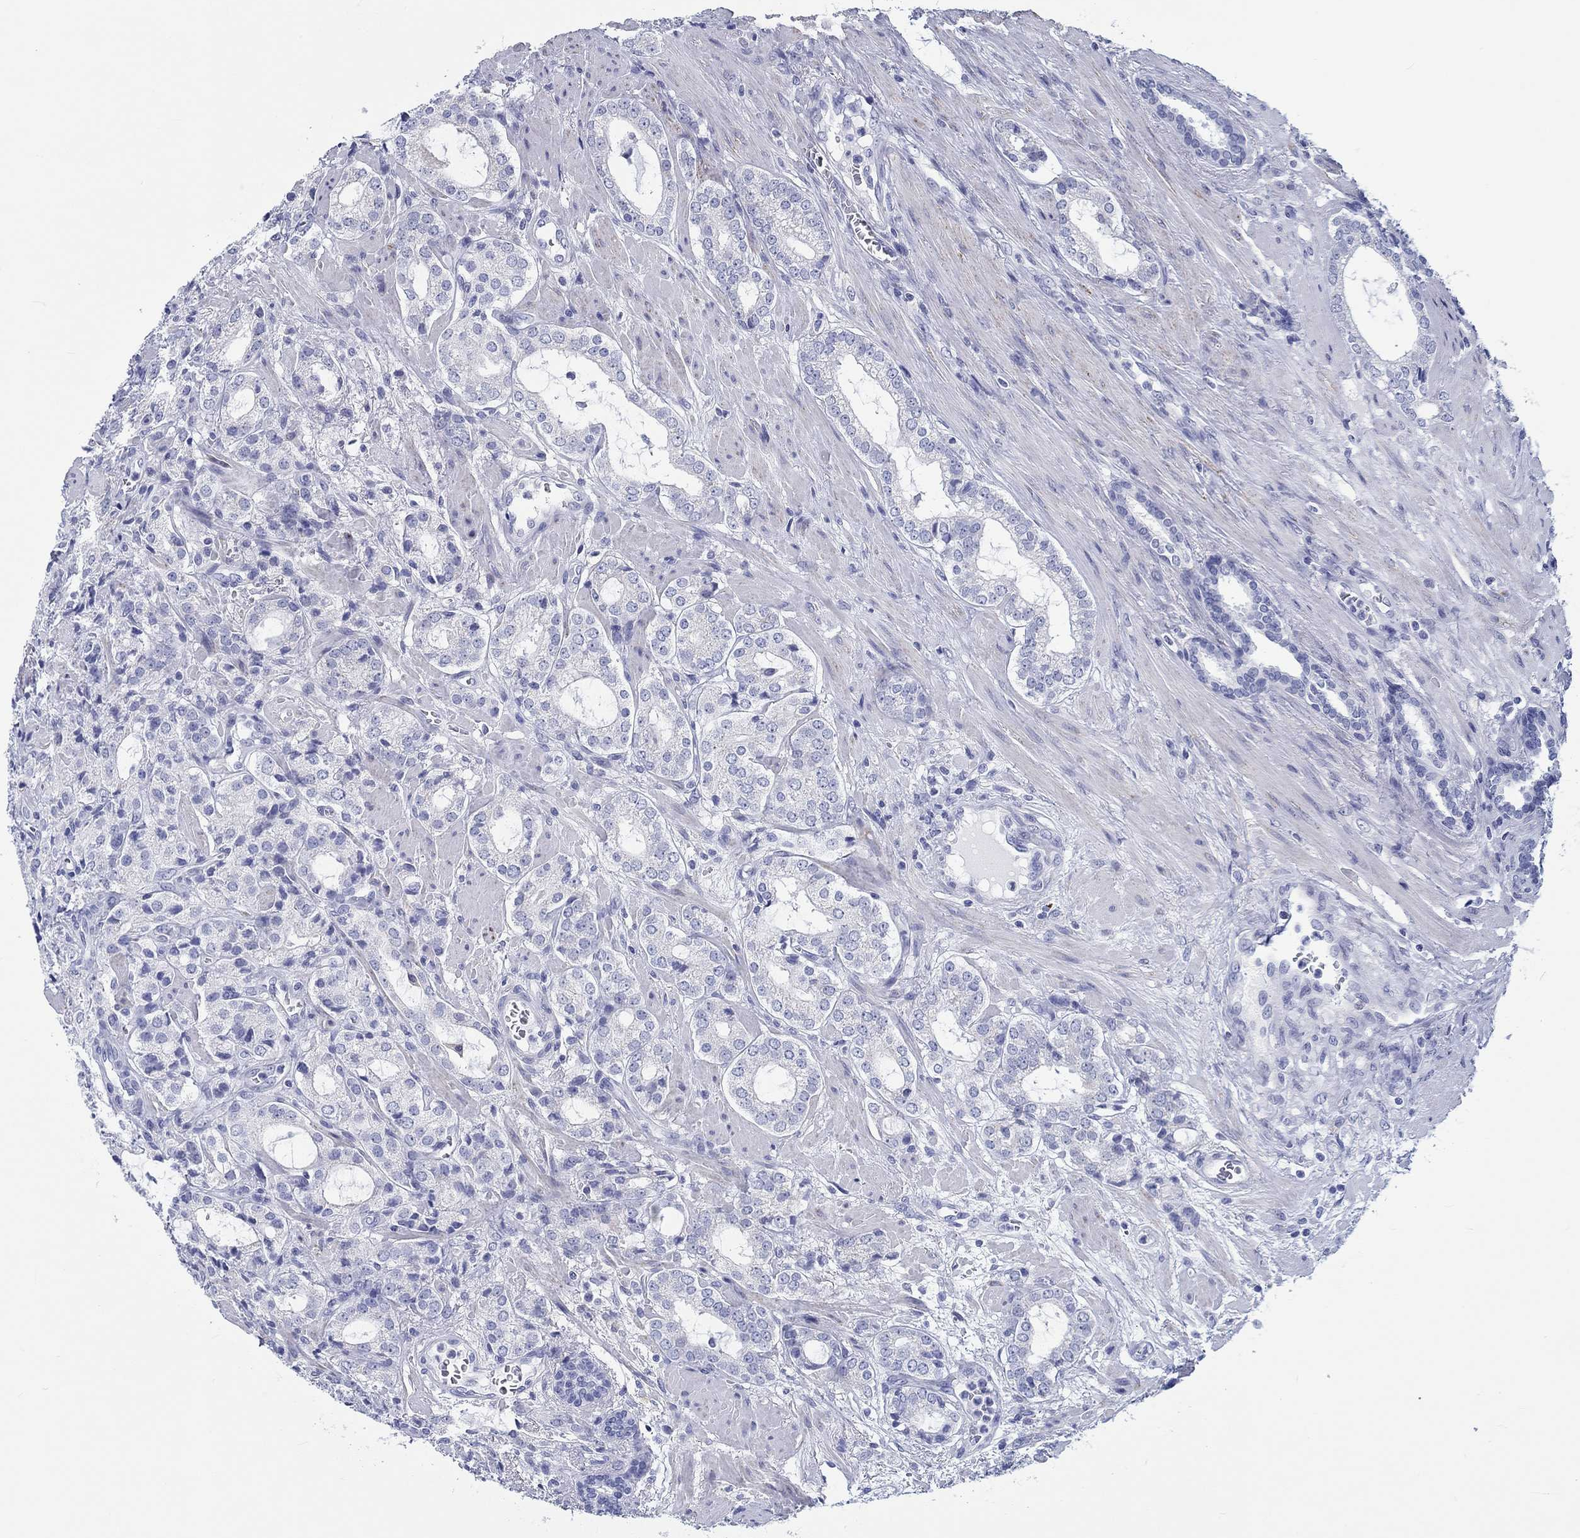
{"staining": {"intensity": "negative", "quantity": "none", "location": "none"}, "tissue": "prostate cancer", "cell_type": "Tumor cells", "image_type": "cancer", "snomed": [{"axis": "morphology", "description": "Adenocarcinoma, NOS"}, {"axis": "topography", "description": "Prostate"}], "caption": "A high-resolution photomicrograph shows immunohistochemistry (IHC) staining of prostate cancer, which reveals no significant positivity in tumor cells.", "gene": "H1-1", "patient": {"sex": "male", "age": 66}}